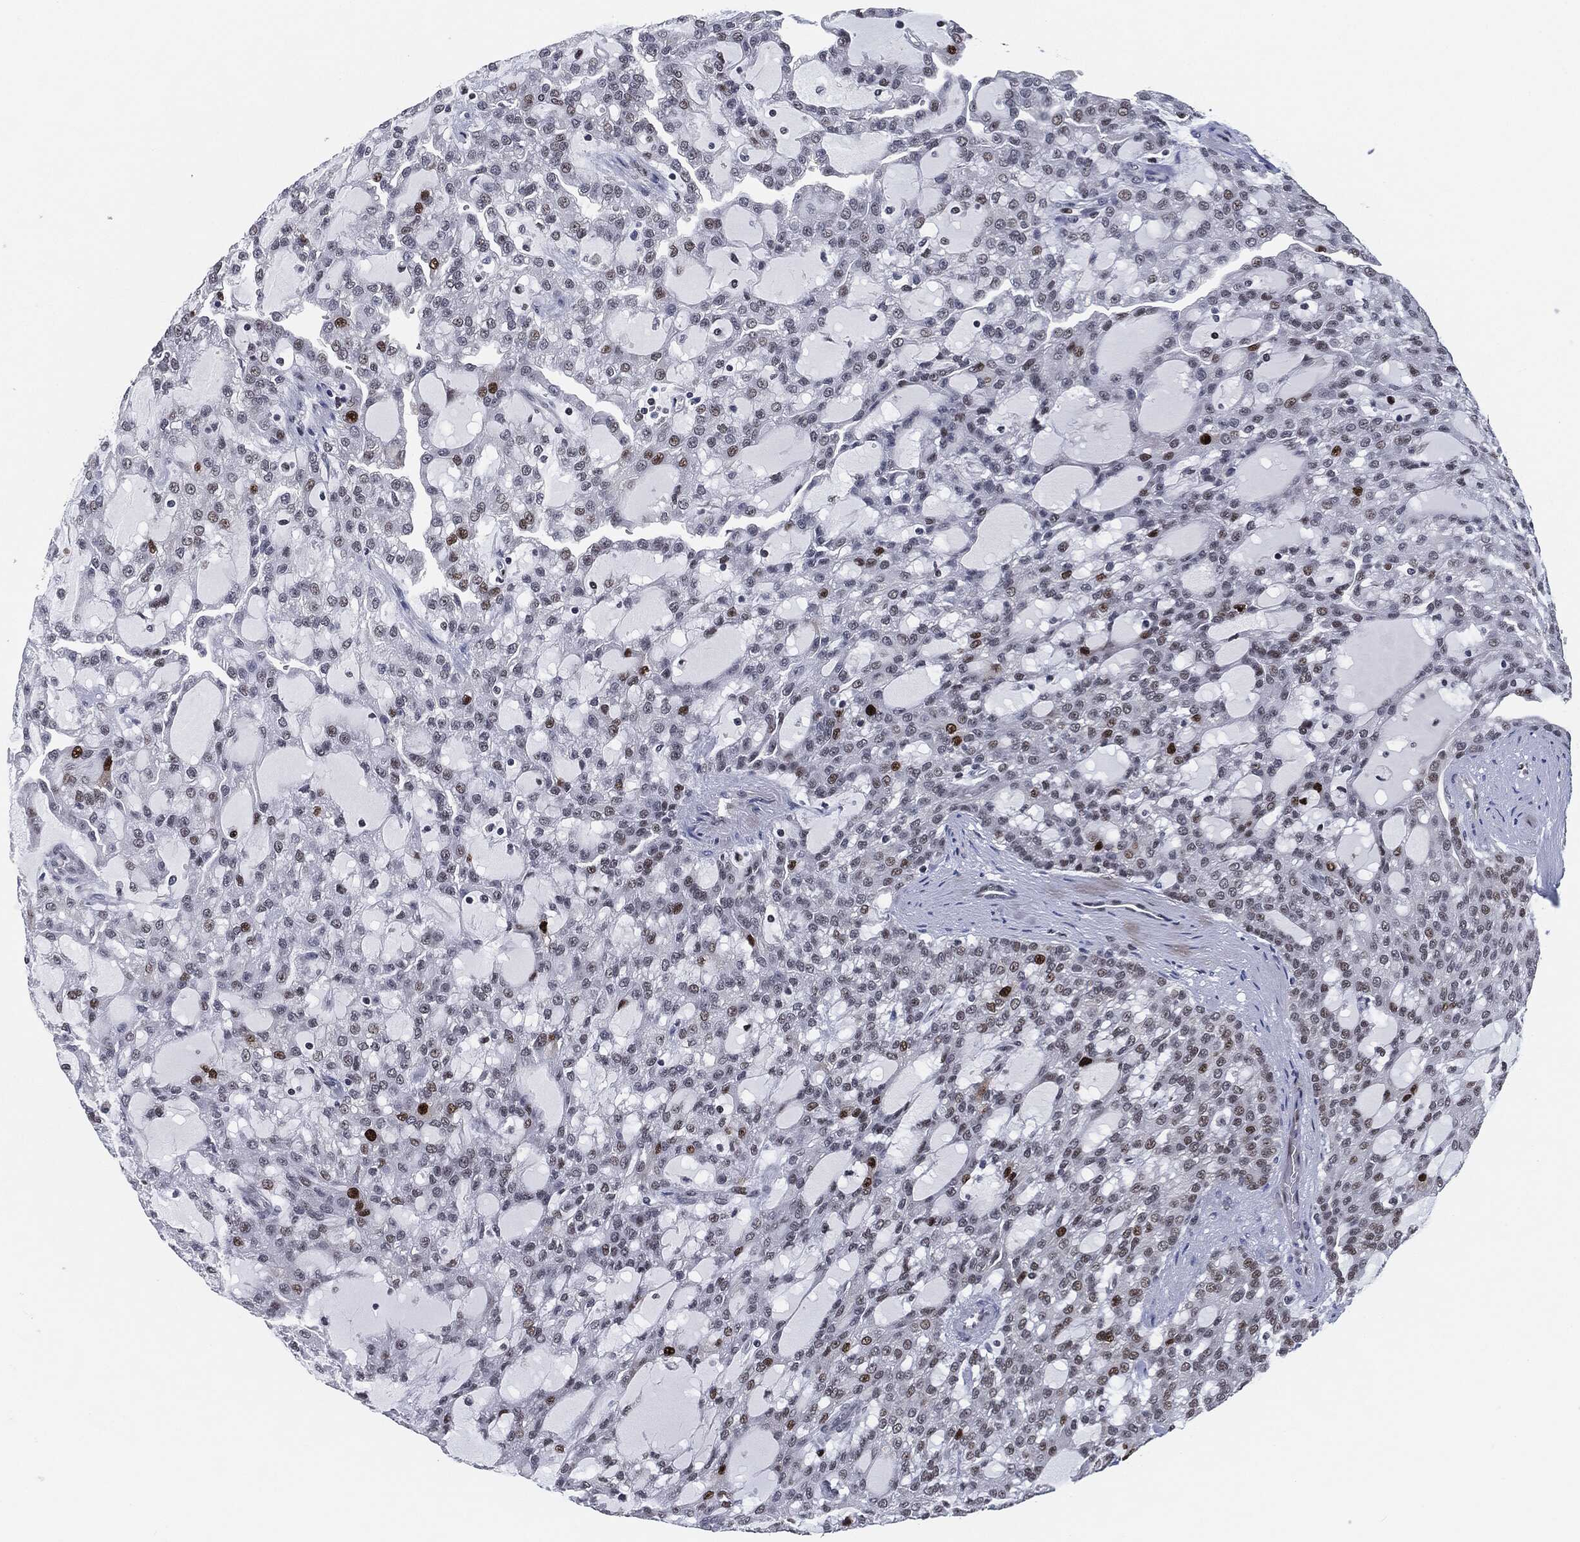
{"staining": {"intensity": "strong", "quantity": "<25%", "location": "nuclear"}, "tissue": "renal cancer", "cell_type": "Tumor cells", "image_type": "cancer", "snomed": [{"axis": "morphology", "description": "Adenocarcinoma, NOS"}, {"axis": "topography", "description": "Kidney"}], "caption": "Protein staining reveals strong nuclear expression in approximately <25% of tumor cells in adenocarcinoma (renal).", "gene": "PCNA", "patient": {"sex": "male", "age": 63}}